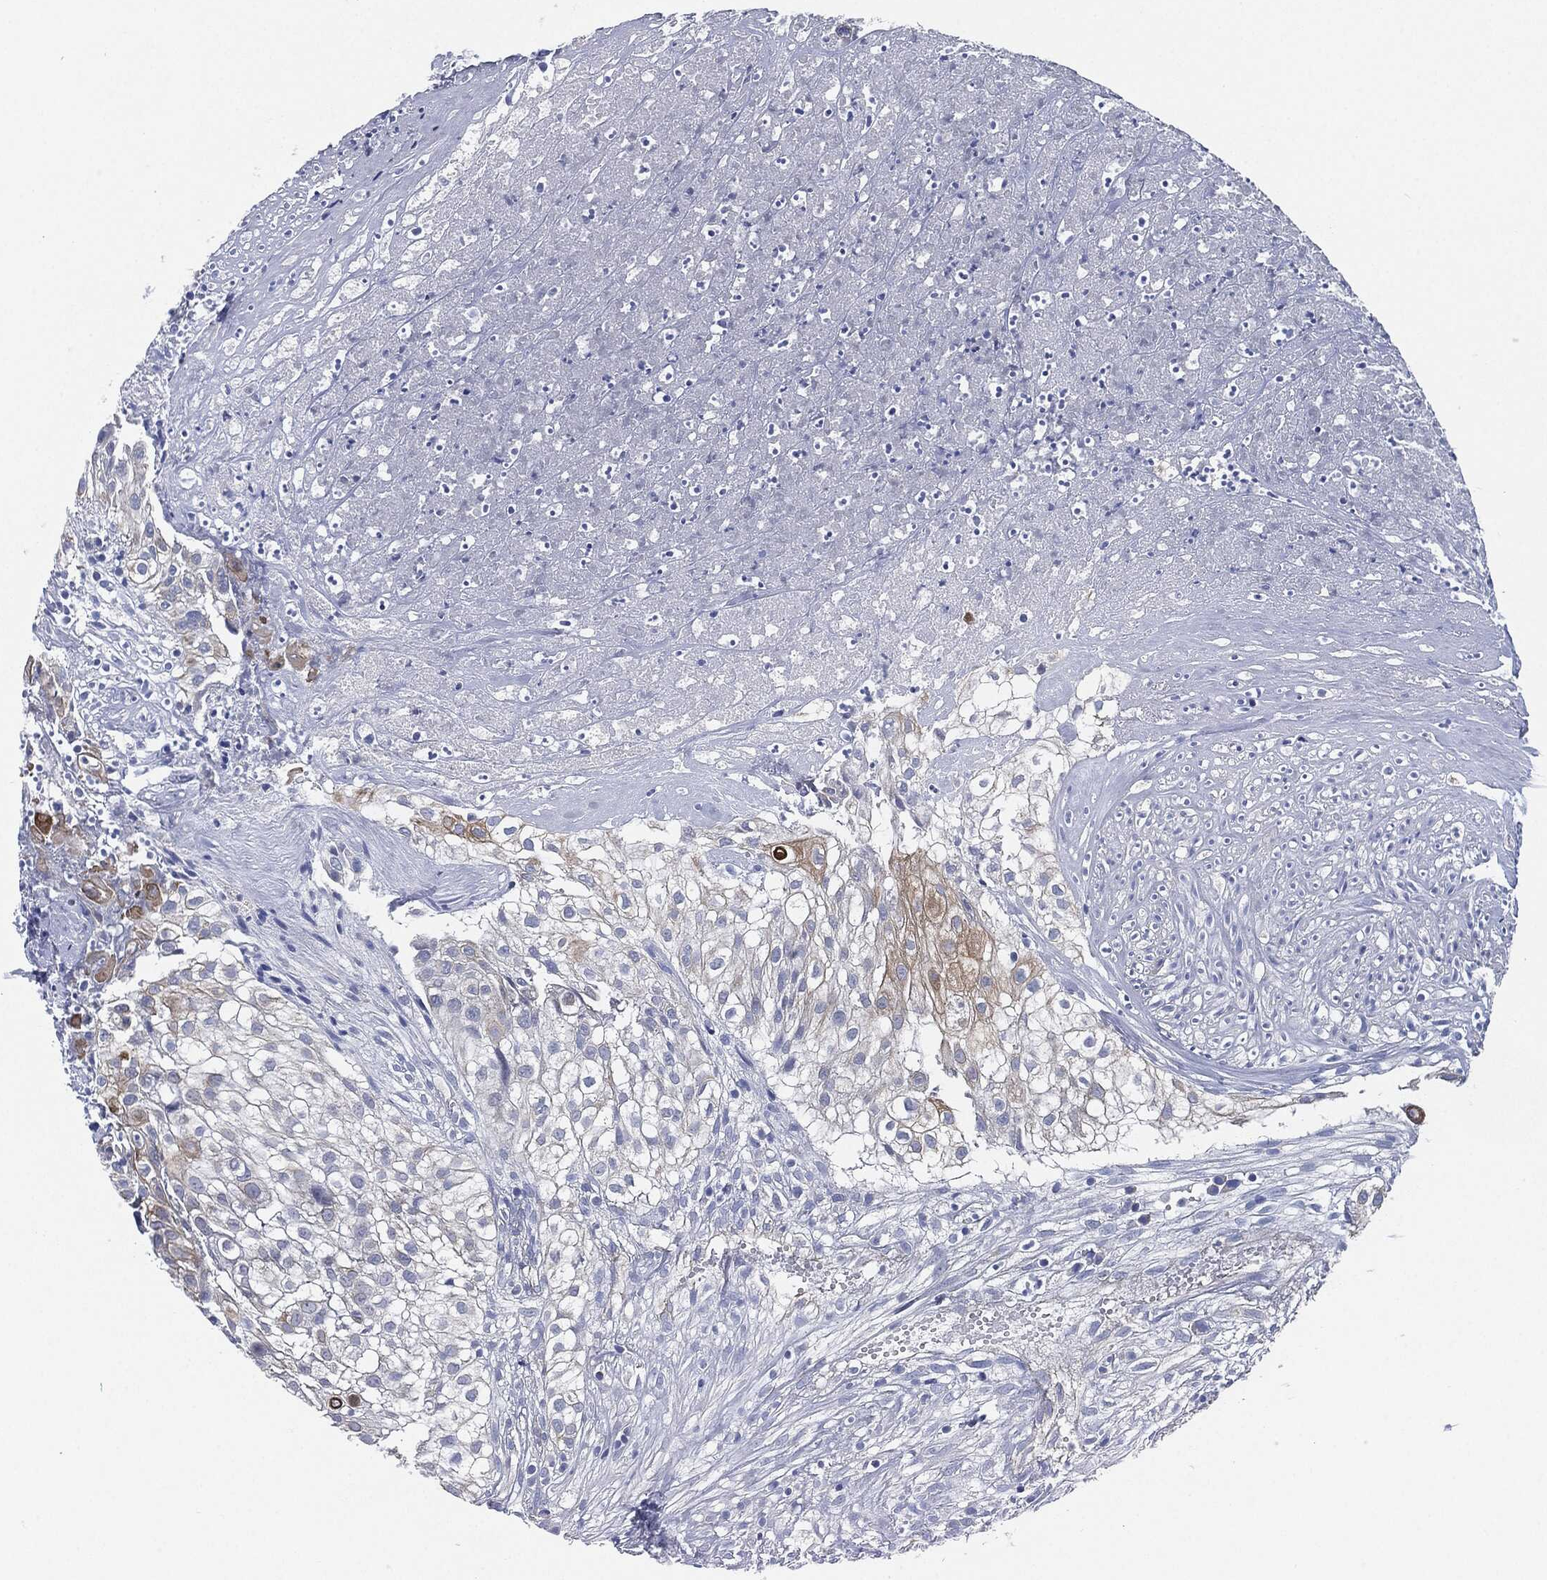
{"staining": {"intensity": "strong", "quantity": "25%-75%", "location": "cytoplasmic/membranous"}, "tissue": "urothelial cancer", "cell_type": "Tumor cells", "image_type": "cancer", "snomed": [{"axis": "morphology", "description": "Urothelial carcinoma, High grade"}, {"axis": "topography", "description": "Urinary bladder"}], "caption": "Strong cytoplasmic/membranous staining for a protein is seen in about 25%-75% of tumor cells of urothelial carcinoma (high-grade) using IHC.", "gene": "SHROOM2", "patient": {"sex": "female", "age": 79}}